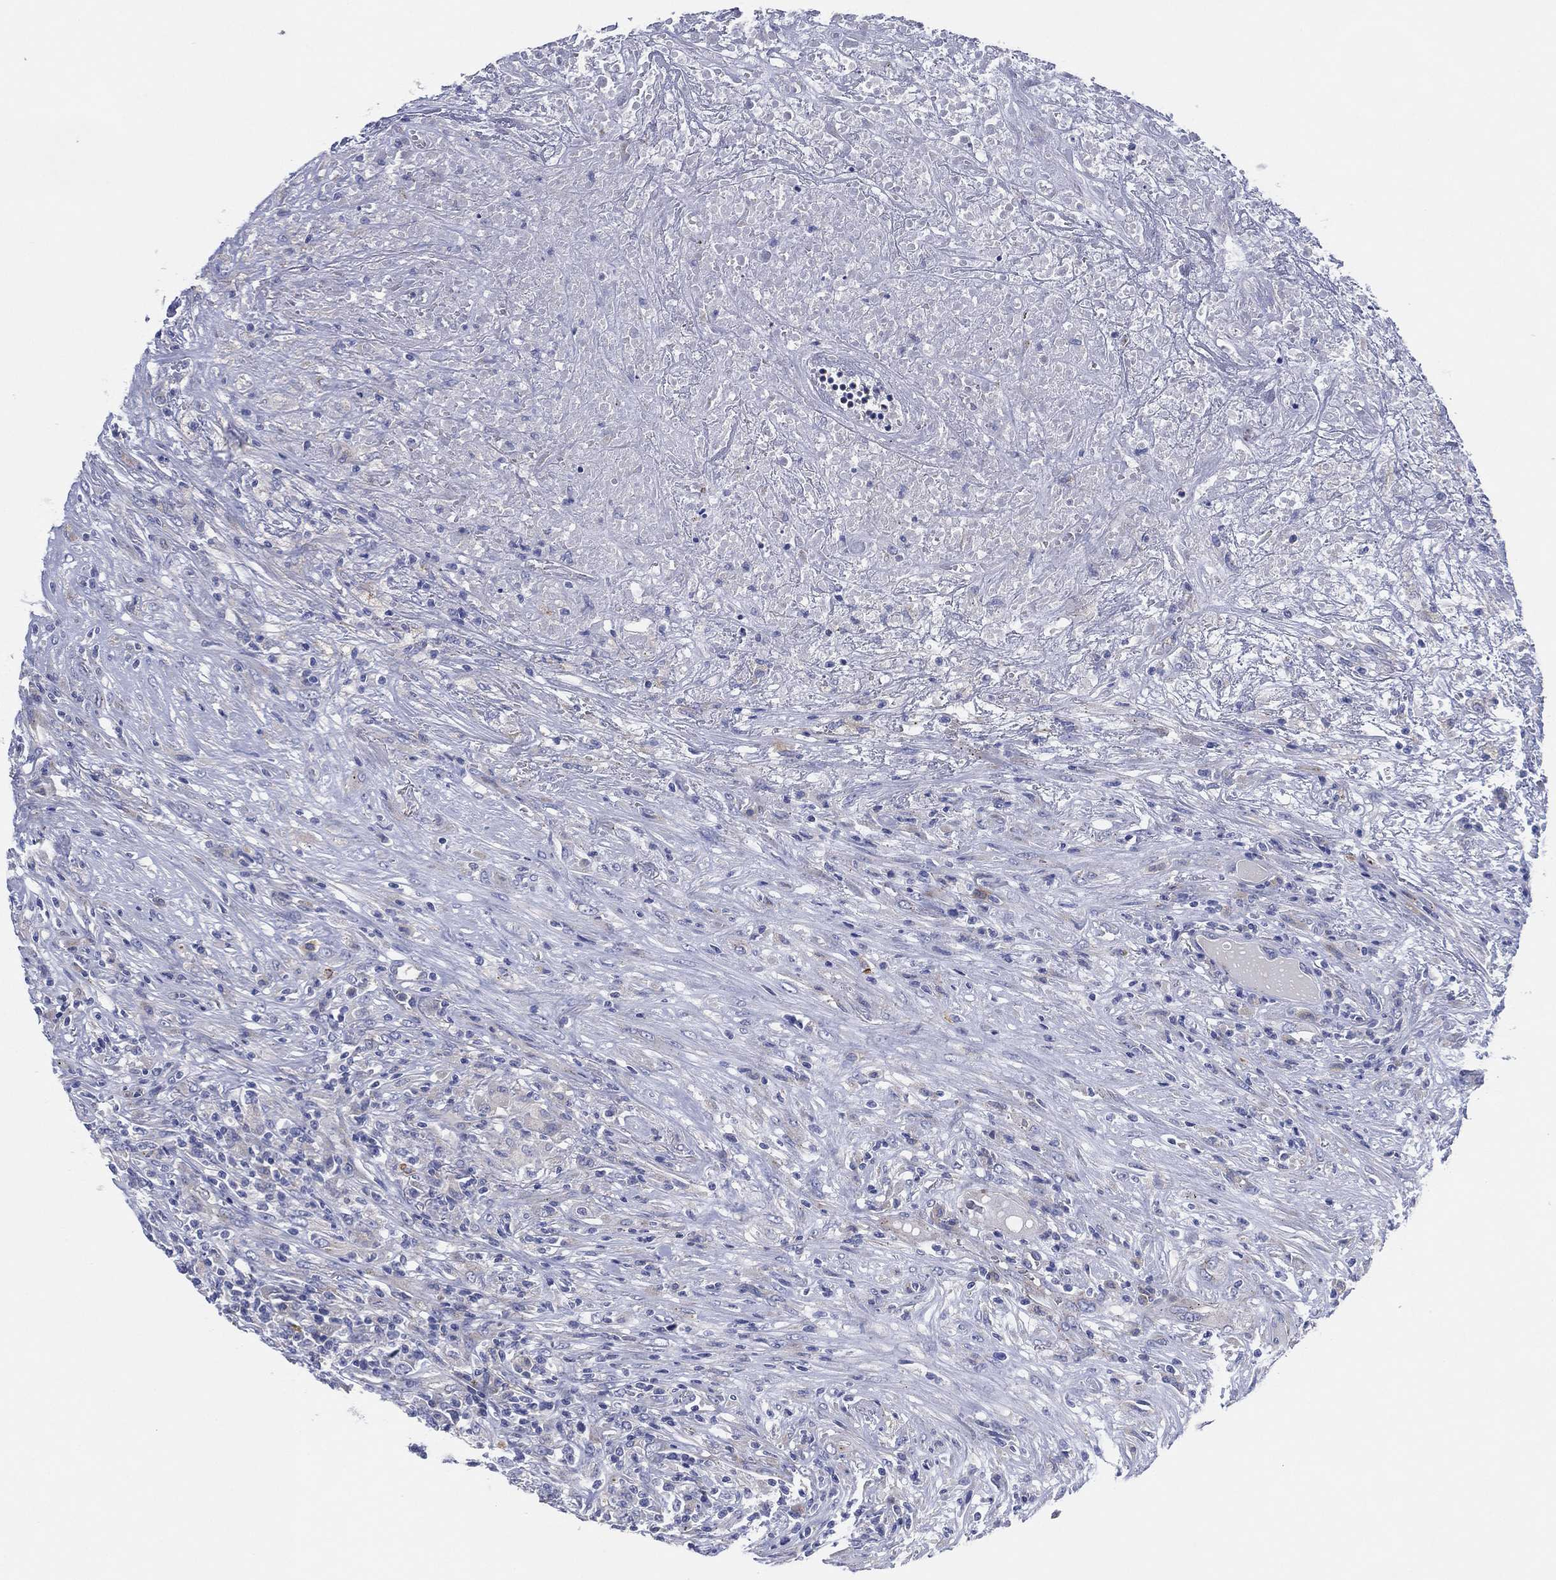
{"staining": {"intensity": "negative", "quantity": "none", "location": "none"}, "tissue": "lymphoma", "cell_type": "Tumor cells", "image_type": "cancer", "snomed": [{"axis": "morphology", "description": "Malignant lymphoma, non-Hodgkin's type, High grade"}, {"axis": "topography", "description": "Lung"}], "caption": "Immunohistochemistry histopathology image of neoplastic tissue: malignant lymphoma, non-Hodgkin's type (high-grade) stained with DAB demonstrates no significant protein positivity in tumor cells.", "gene": "GALNS", "patient": {"sex": "male", "age": 79}}